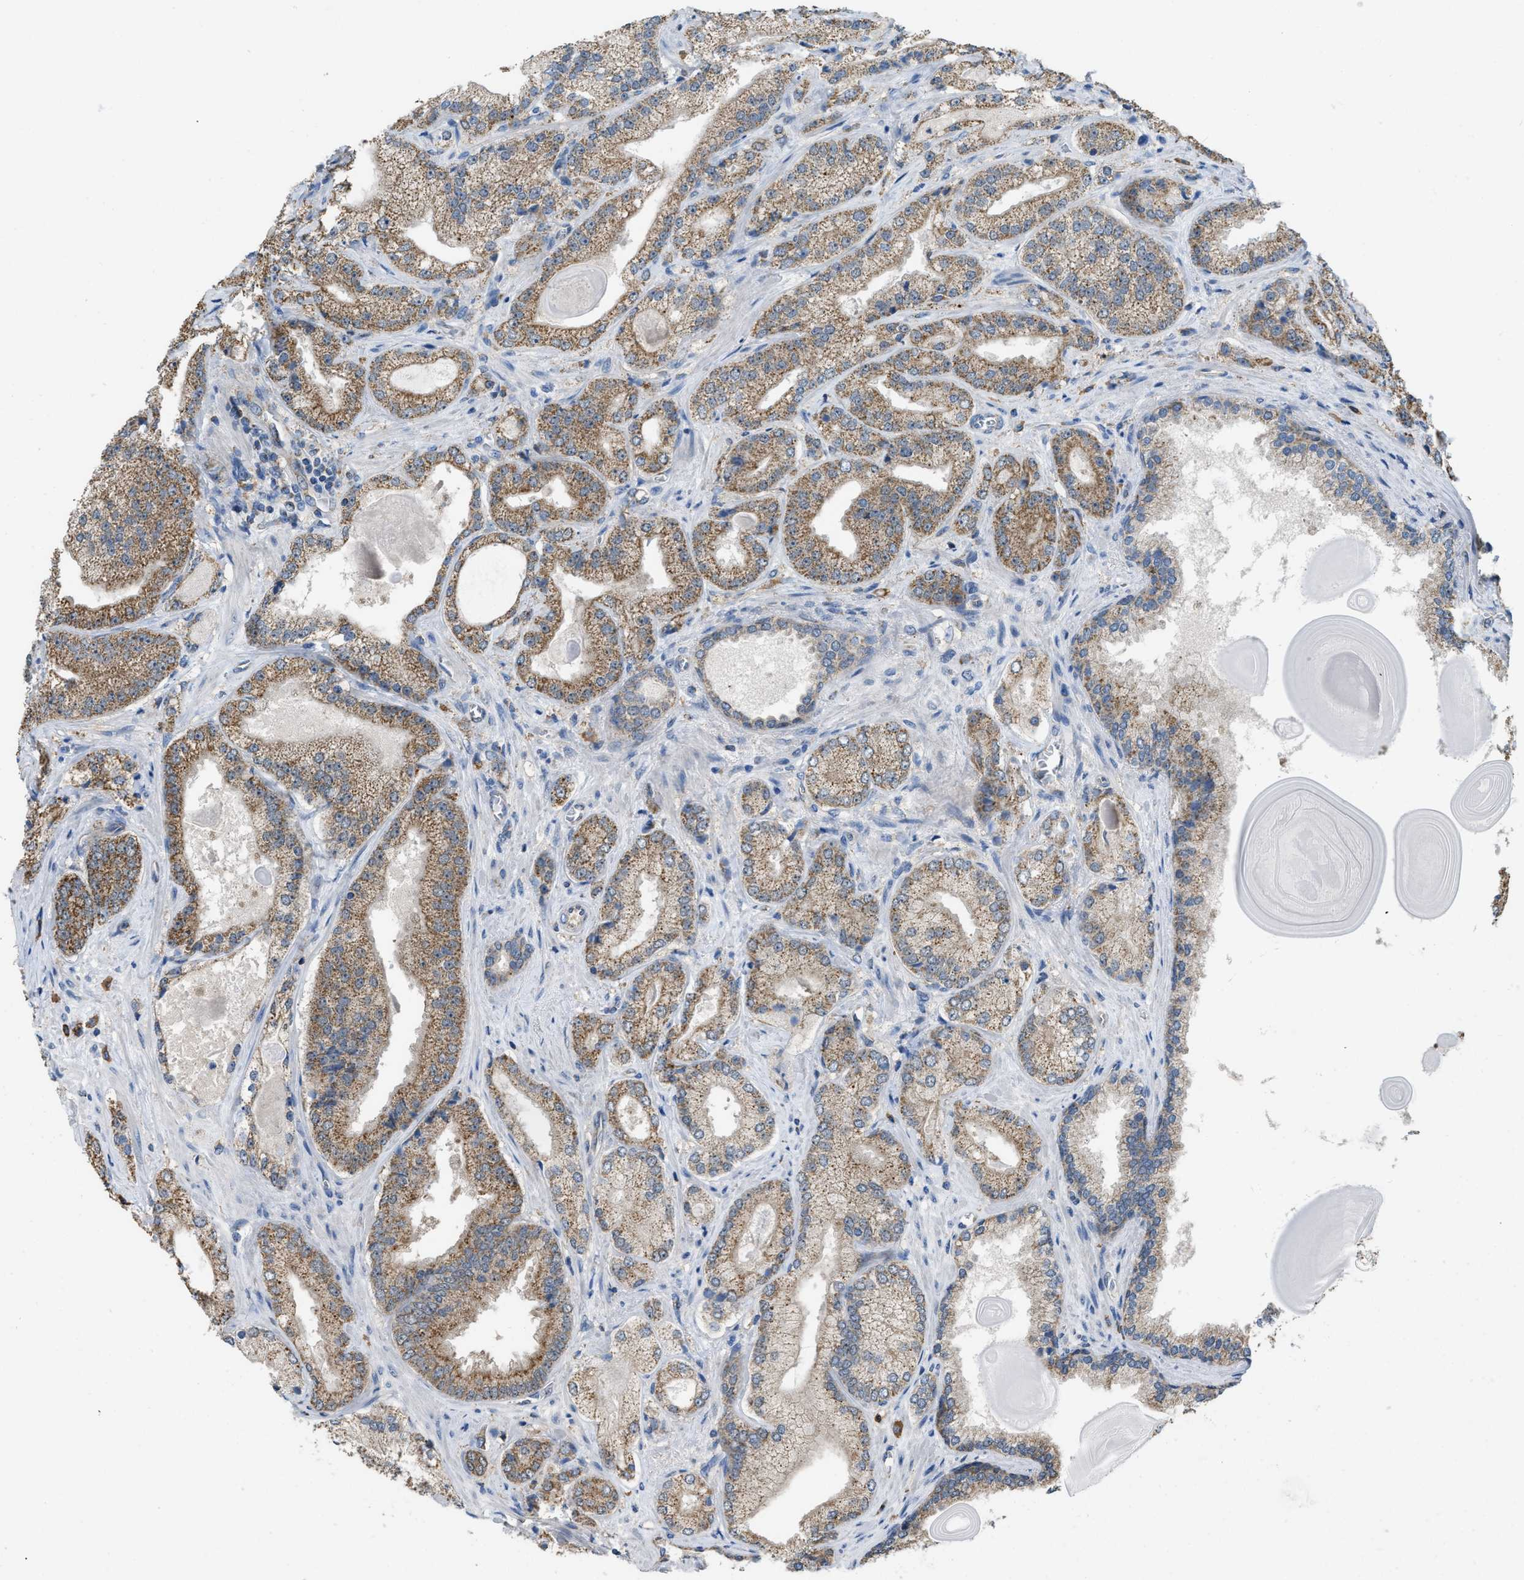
{"staining": {"intensity": "weak", "quantity": ">75%", "location": "cytoplasmic/membranous"}, "tissue": "prostate cancer", "cell_type": "Tumor cells", "image_type": "cancer", "snomed": [{"axis": "morphology", "description": "Adenocarcinoma, Low grade"}, {"axis": "topography", "description": "Prostate"}], "caption": "High-magnification brightfield microscopy of prostate cancer stained with DAB (3,3'-diaminobenzidine) (brown) and counterstained with hematoxylin (blue). tumor cells exhibit weak cytoplasmic/membranous positivity is appreciated in approximately>75% of cells.", "gene": "ETFB", "patient": {"sex": "male", "age": 65}}